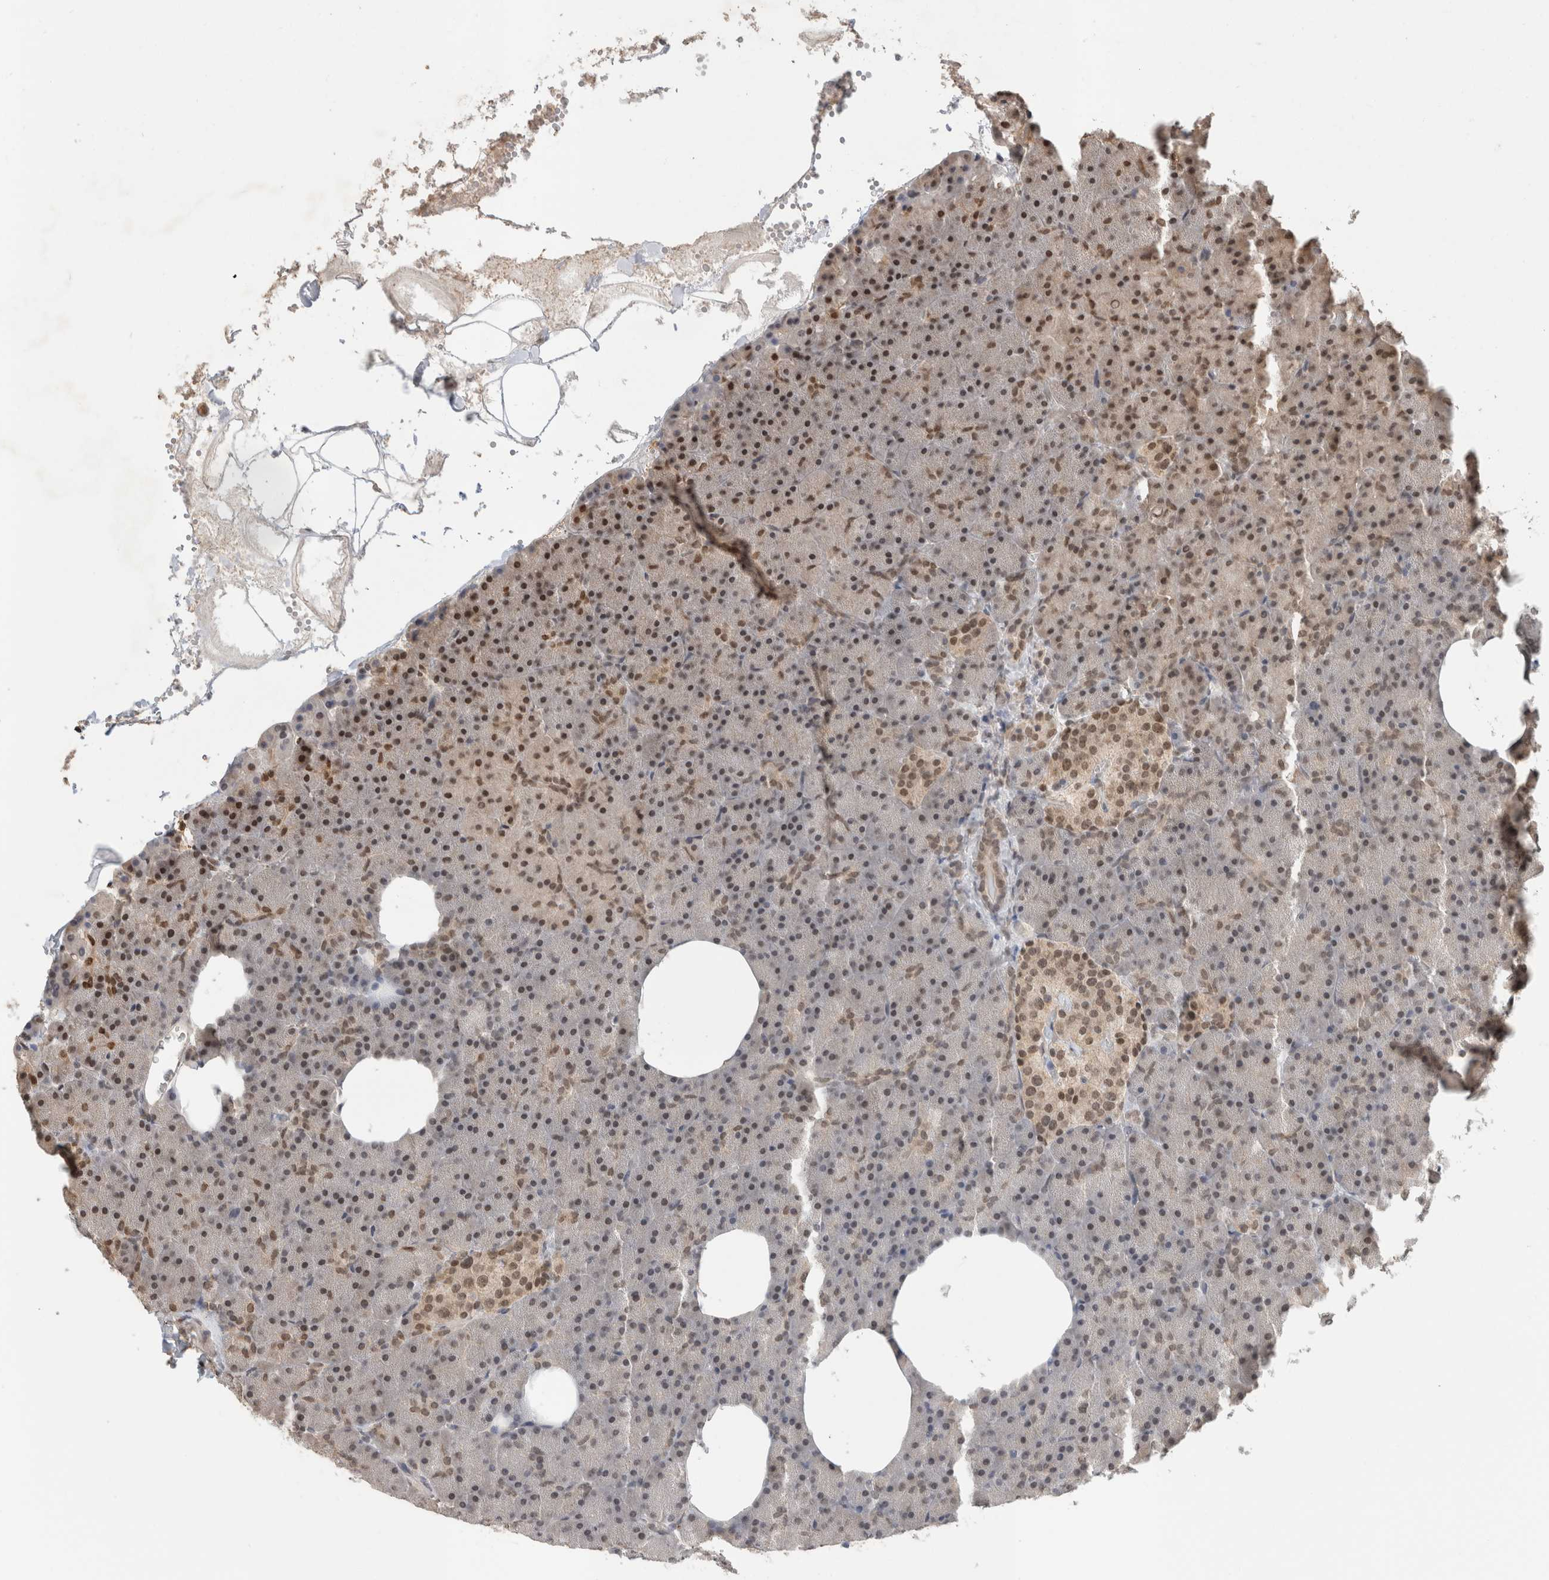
{"staining": {"intensity": "moderate", "quantity": ">75%", "location": "nuclear"}, "tissue": "pancreas", "cell_type": "Exocrine glandular cells", "image_type": "normal", "snomed": [{"axis": "morphology", "description": "Normal tissue, NOS"}, {"axis": "morphology", "description": "Carcinoid, malignant, NOS"}, {"axis": "topography", "description": "Pancreas"}], "caption": "IHC of benign pancreas shows medium levels of moderate nuclear positivity in approximately >75% of exocrine glandular cells. Immunohistochemistry stains the protein of interest in brown and the nuclei are stained blue.", "gene": "C1orf21", "patient": {"sex": "female", "age": 35}}